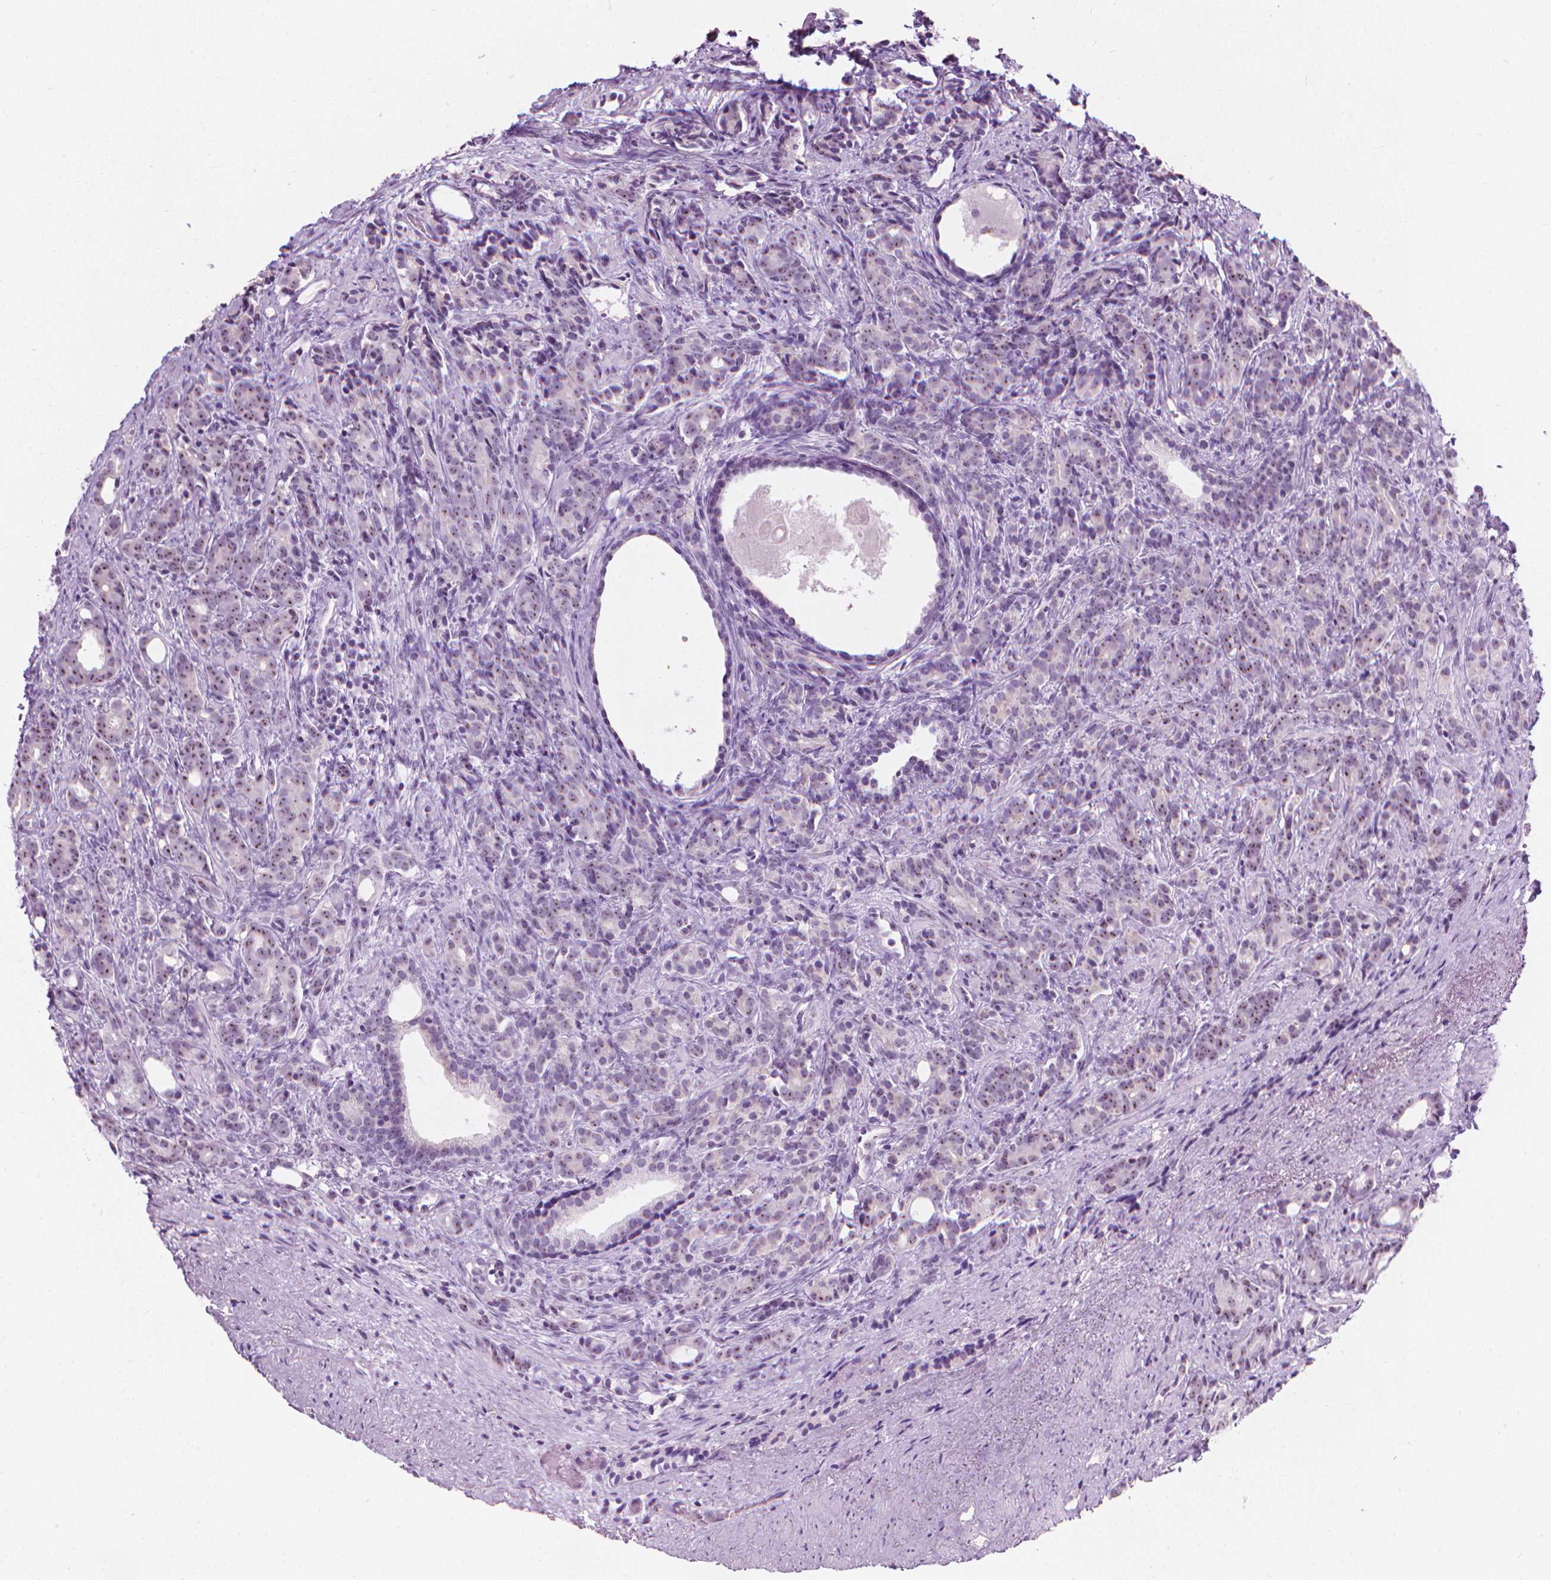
{"staining": {"intensity": "weak", "quantity": "25%-75%", "location": "nuclear"}, "tissue": "prostate cancer", "cell_type": "Tumor cells", "image_type": "cancer", "snomed": [{"axis": "morphology", "description": "Adenocarcinoma, High grade"}, {"axis": "topography", "description": "Prostate"}], "caption": "This is a micrograph of immunohistochemistry staining of prostate cancer, which shows weak positivity in the nuclear of tumor cells.", "gene": "NOL7", "patient": {"sex": "male", "age": 84}}